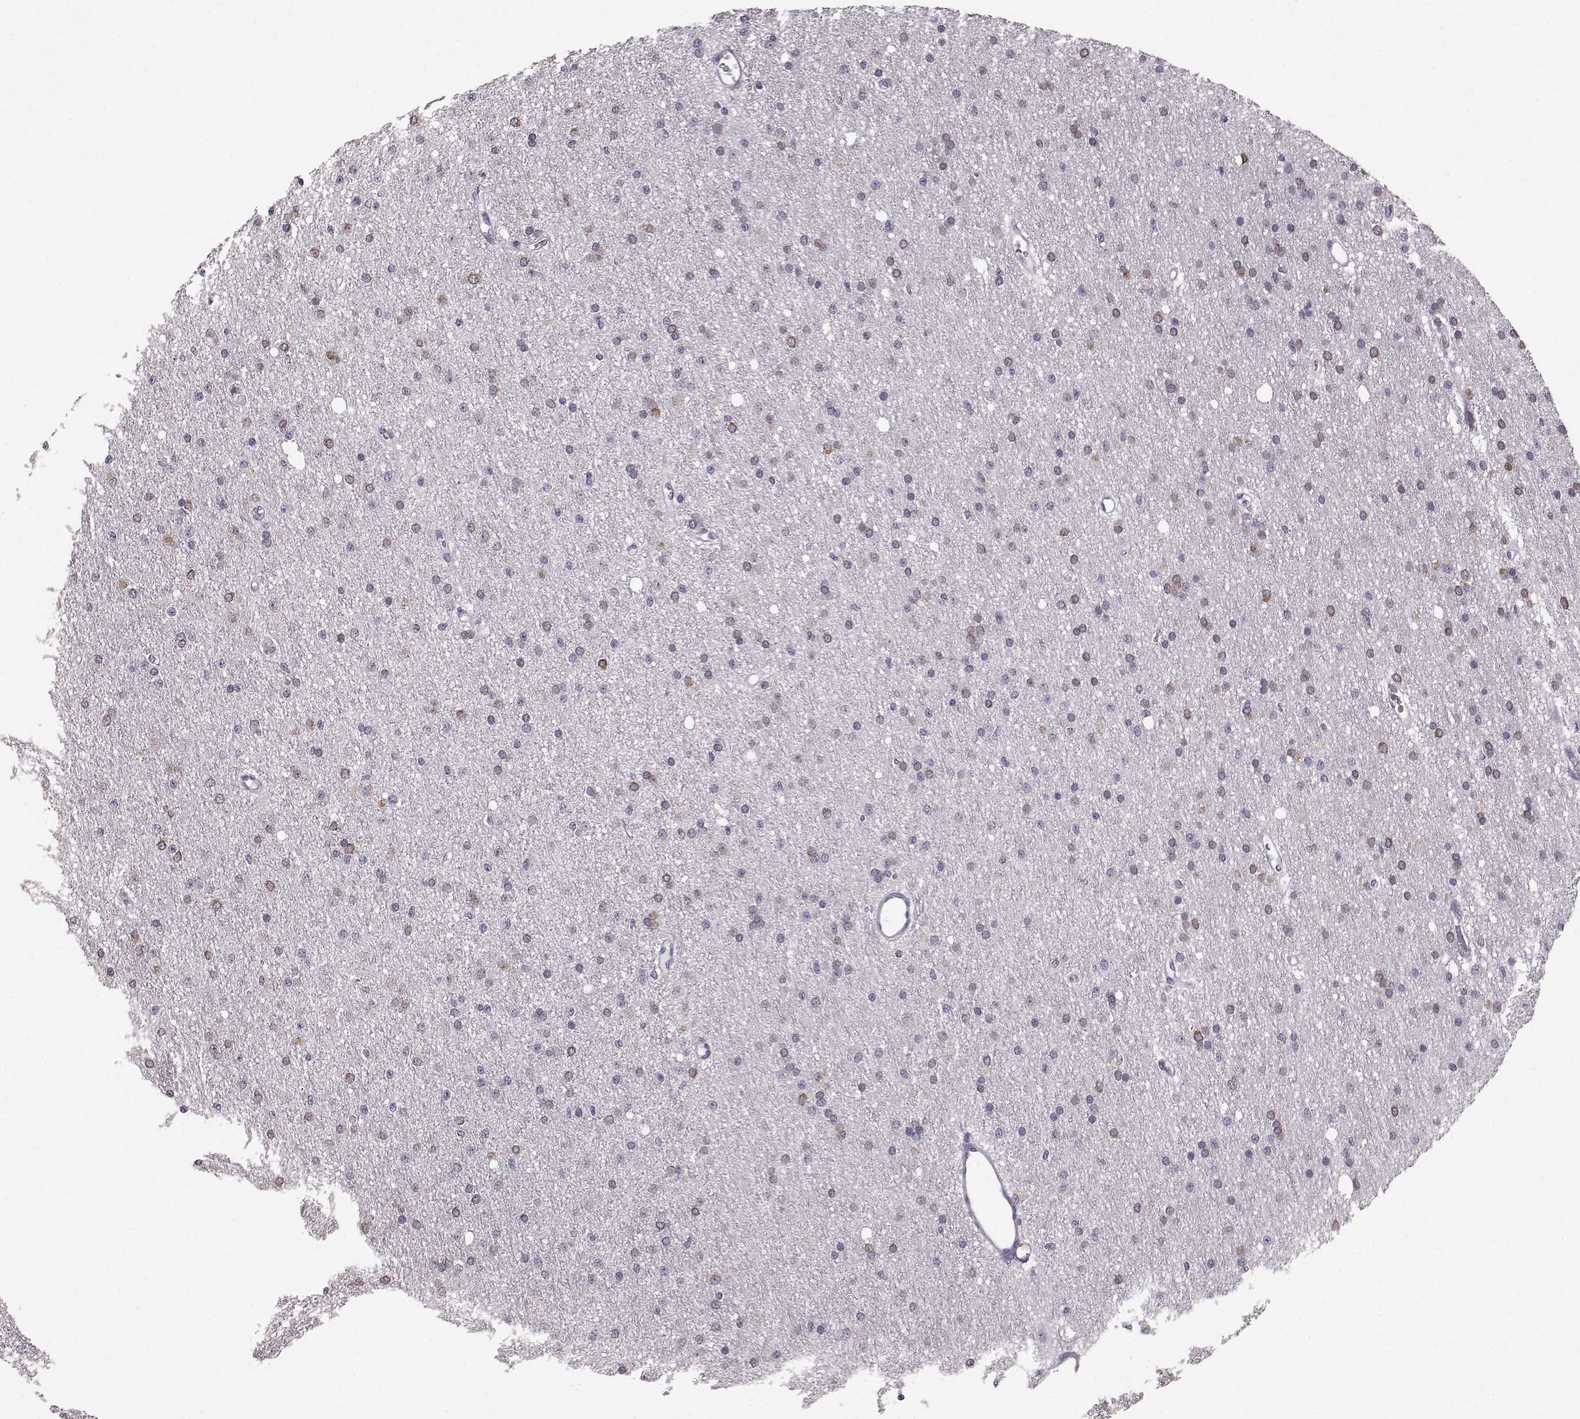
{"staining": {"intensity": "negative", "quantity": "none", "location": "none"}, "tissue": "glioma", "cell_type": "Tumor cells", "image_type": "cancer", "snomed": [{"axis": "morphology", "description": "Glioma, malignant, Low grade"}, {"axis": "topography", "description": "Brain"}], "caption": "DAB immunohistochemical staining of human glioma displays no significant staining in tumor cells.", "gene": "ELOVL5", "patient": {"sex": "male", "age": 27}}